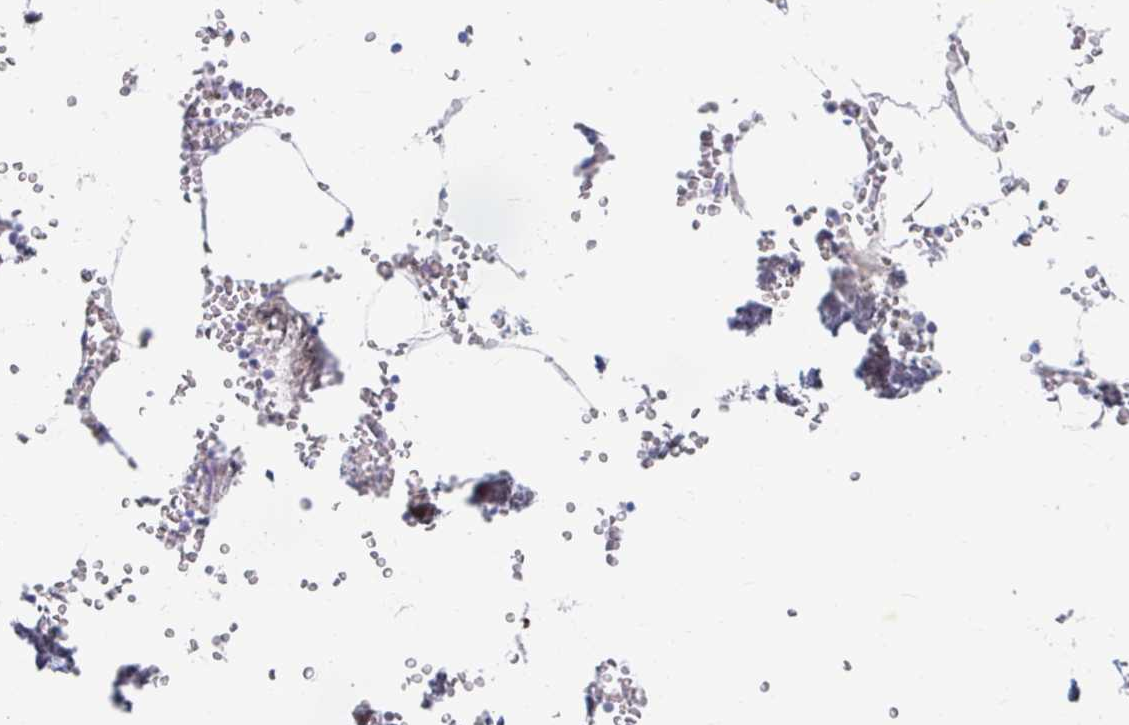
{"staining": {"intensity": "negative", "quantity": "none", "location": "none"}, "tissue": "bone marrow", "cell_type": "Hematopoietic cells", "image_type": "normal", "snomed": [{"axis": "morphology", "description": "Normal tissue, NOS"}, {"axis": "topography", "description": "Bone marrow"}], "caption": "Unremarkable bone marrow was stained to show a protein in brown. There is no significant staining in hematopoietic cells. The staining is performed using DAB (3,3'-diaminobenzidine) brown chromogen with nuclei counter-stained in using hematoxylin.", "gene": "MYLK2", "patient": {"sex": "male", "age": 54}}